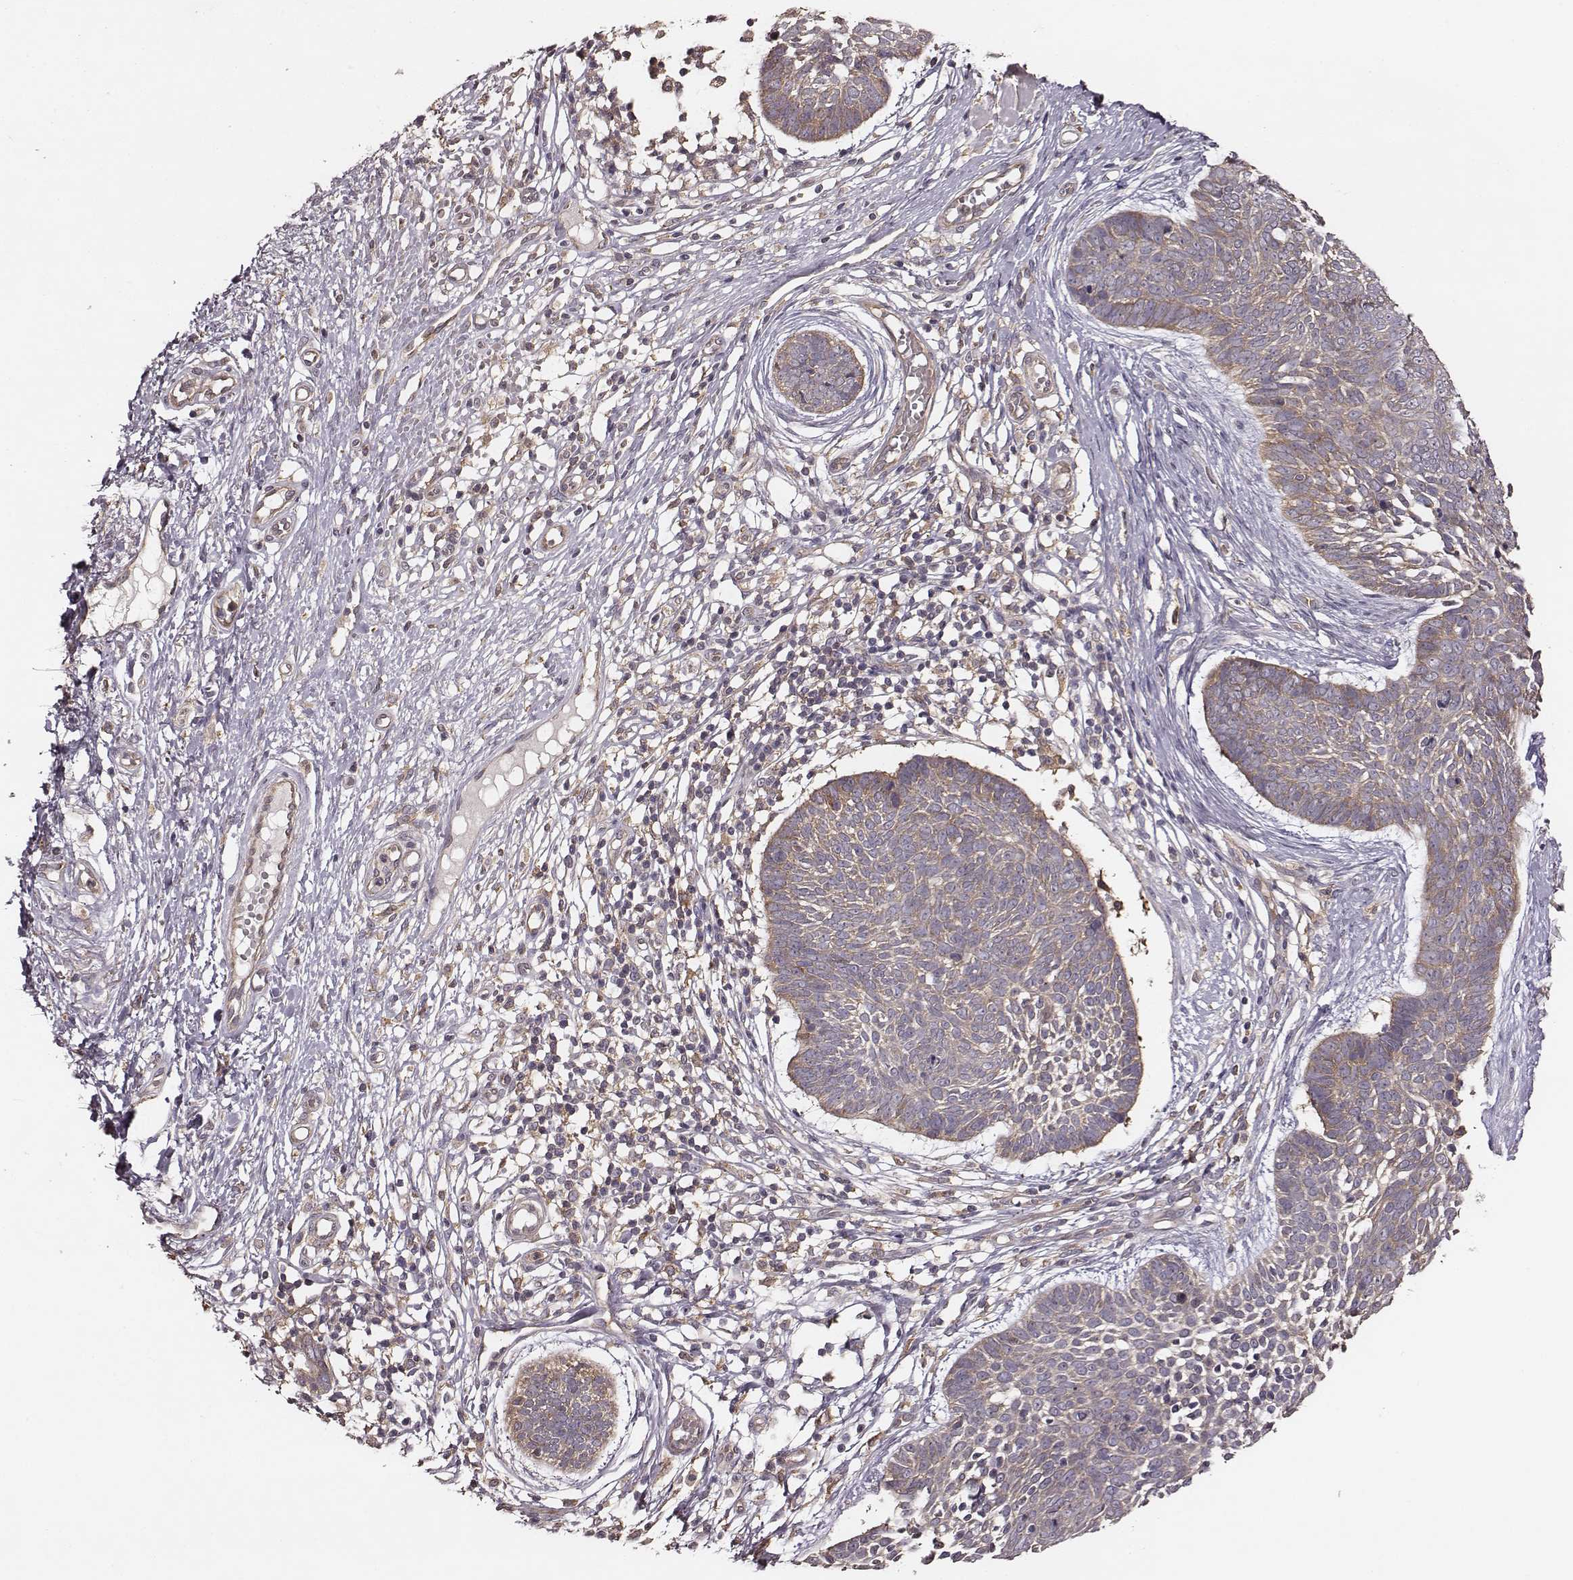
{"staining": {"intensity": "weak", "quantity": ">75%", "location": "cytoplasmic/membranous"}, "tissue": "skin cancer", "cell_type": "Tumor cells", "image_type": "cancer", "snomed": [{"axis": "morphology", "description": "Basal cell carcinoma"}, {"axis": "topography", "description": "Skin"}], "caption": "About >75% of tumor cells in basal cell carcinoma (skin) demonstrate weak cytoplasmic/membranous protein staining as visualized by brown immunohistochemical staining.", "gene": "VPS26A", "patient": {"sex": "male", "age": 85}}